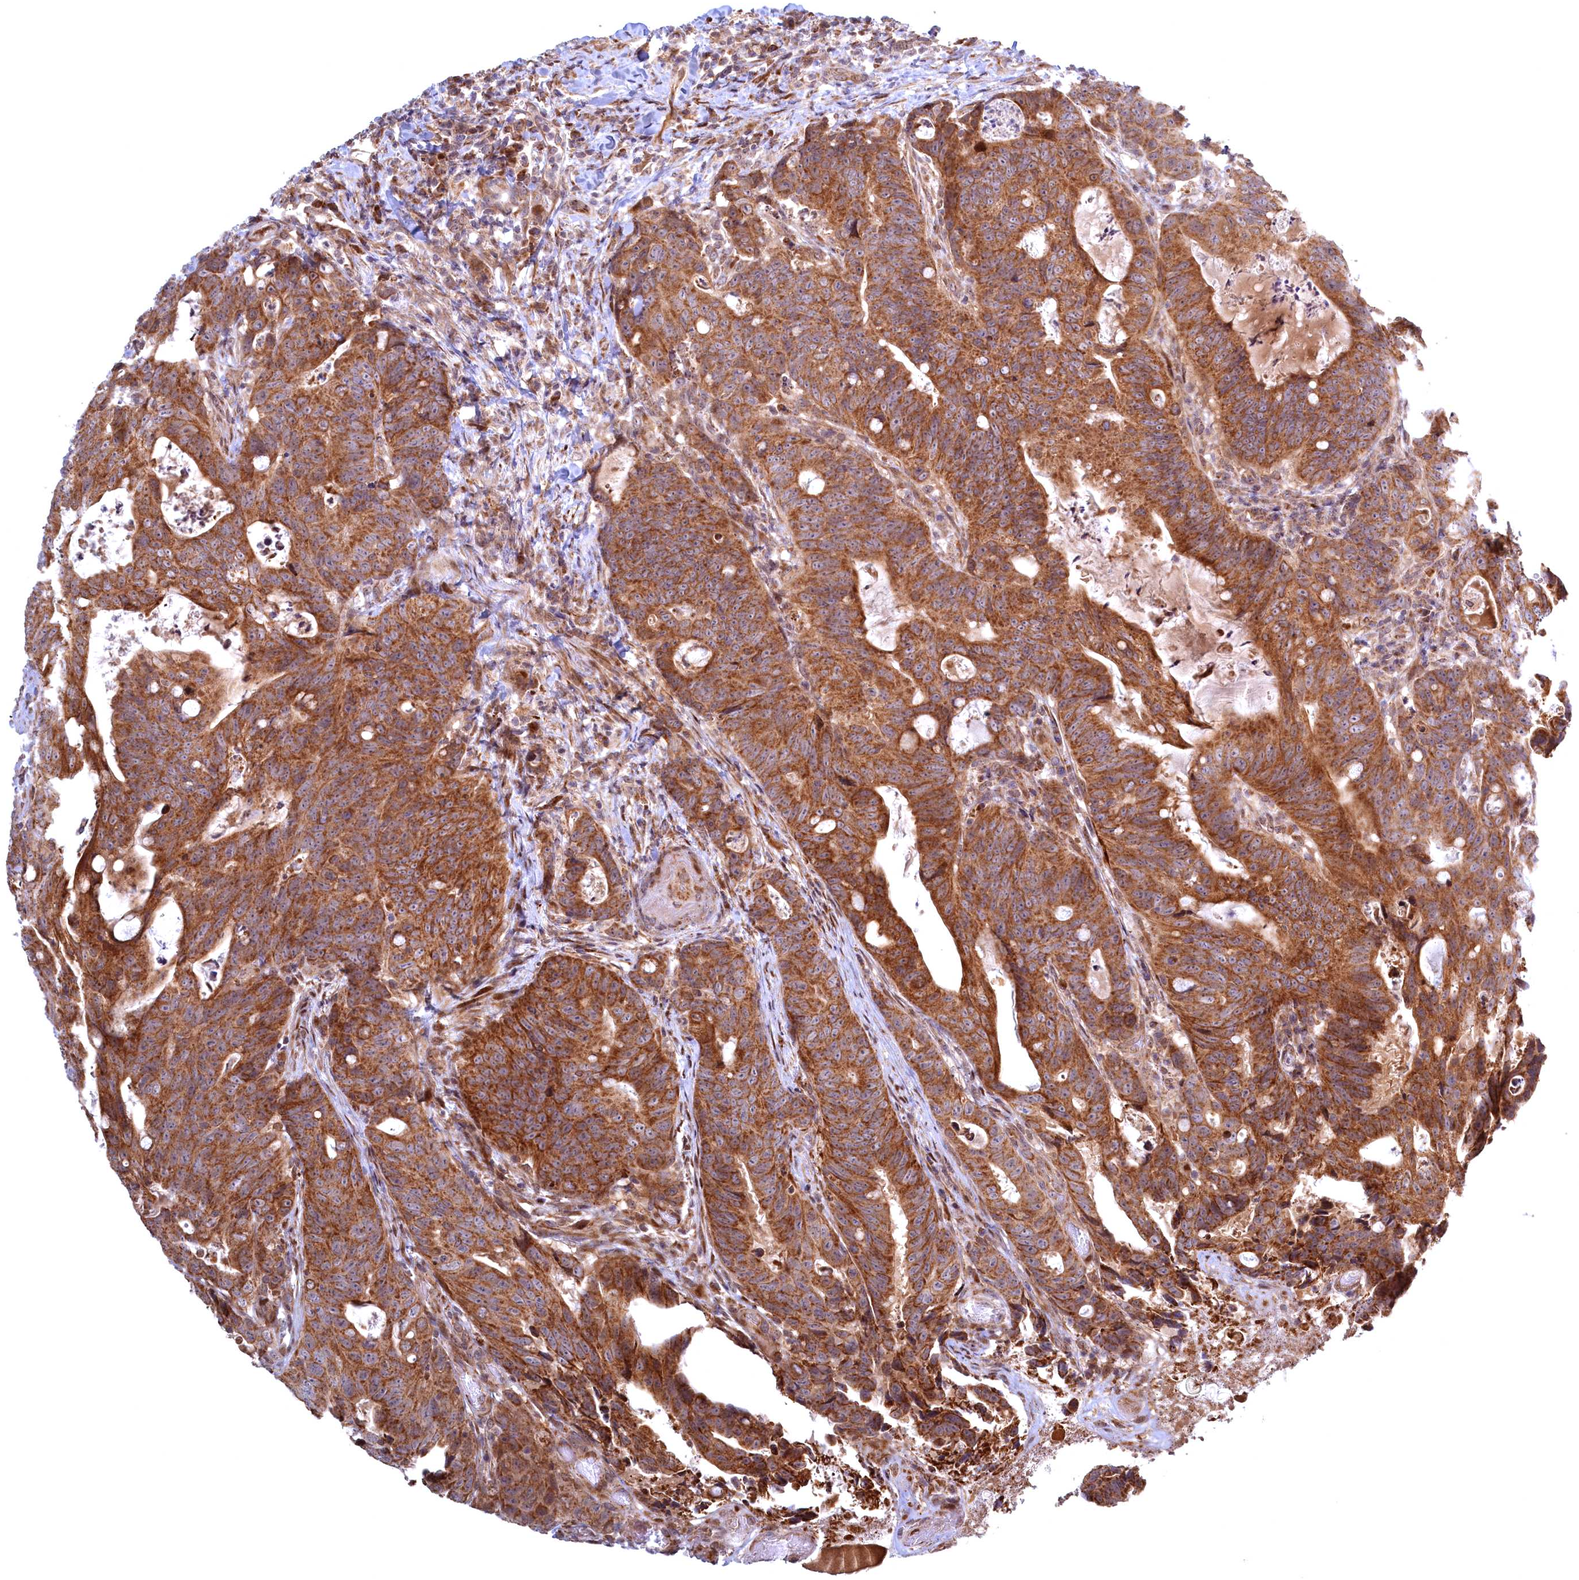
{"staining": {"intensity": "strong", "quantity": ">75%", "location": "cytoplasmic/membranous"}, "tissue": "colorectal cancer", "cell_type": "Tumor cells", "image_type": "cancer", "snomed": [{"axis": "morphology", "description": "Adenocarcinoma, NOS"}, {"axis": "topography", "description": "Colon"}], "caption": "Colorectal cancer stained with a brown dye demonstrates strong cytoplasmic/membranous positive positivity in approximately >75% of tumor cells.", "gene": "PLA2G10", "patient": {"sex": "female", "age": 82}}